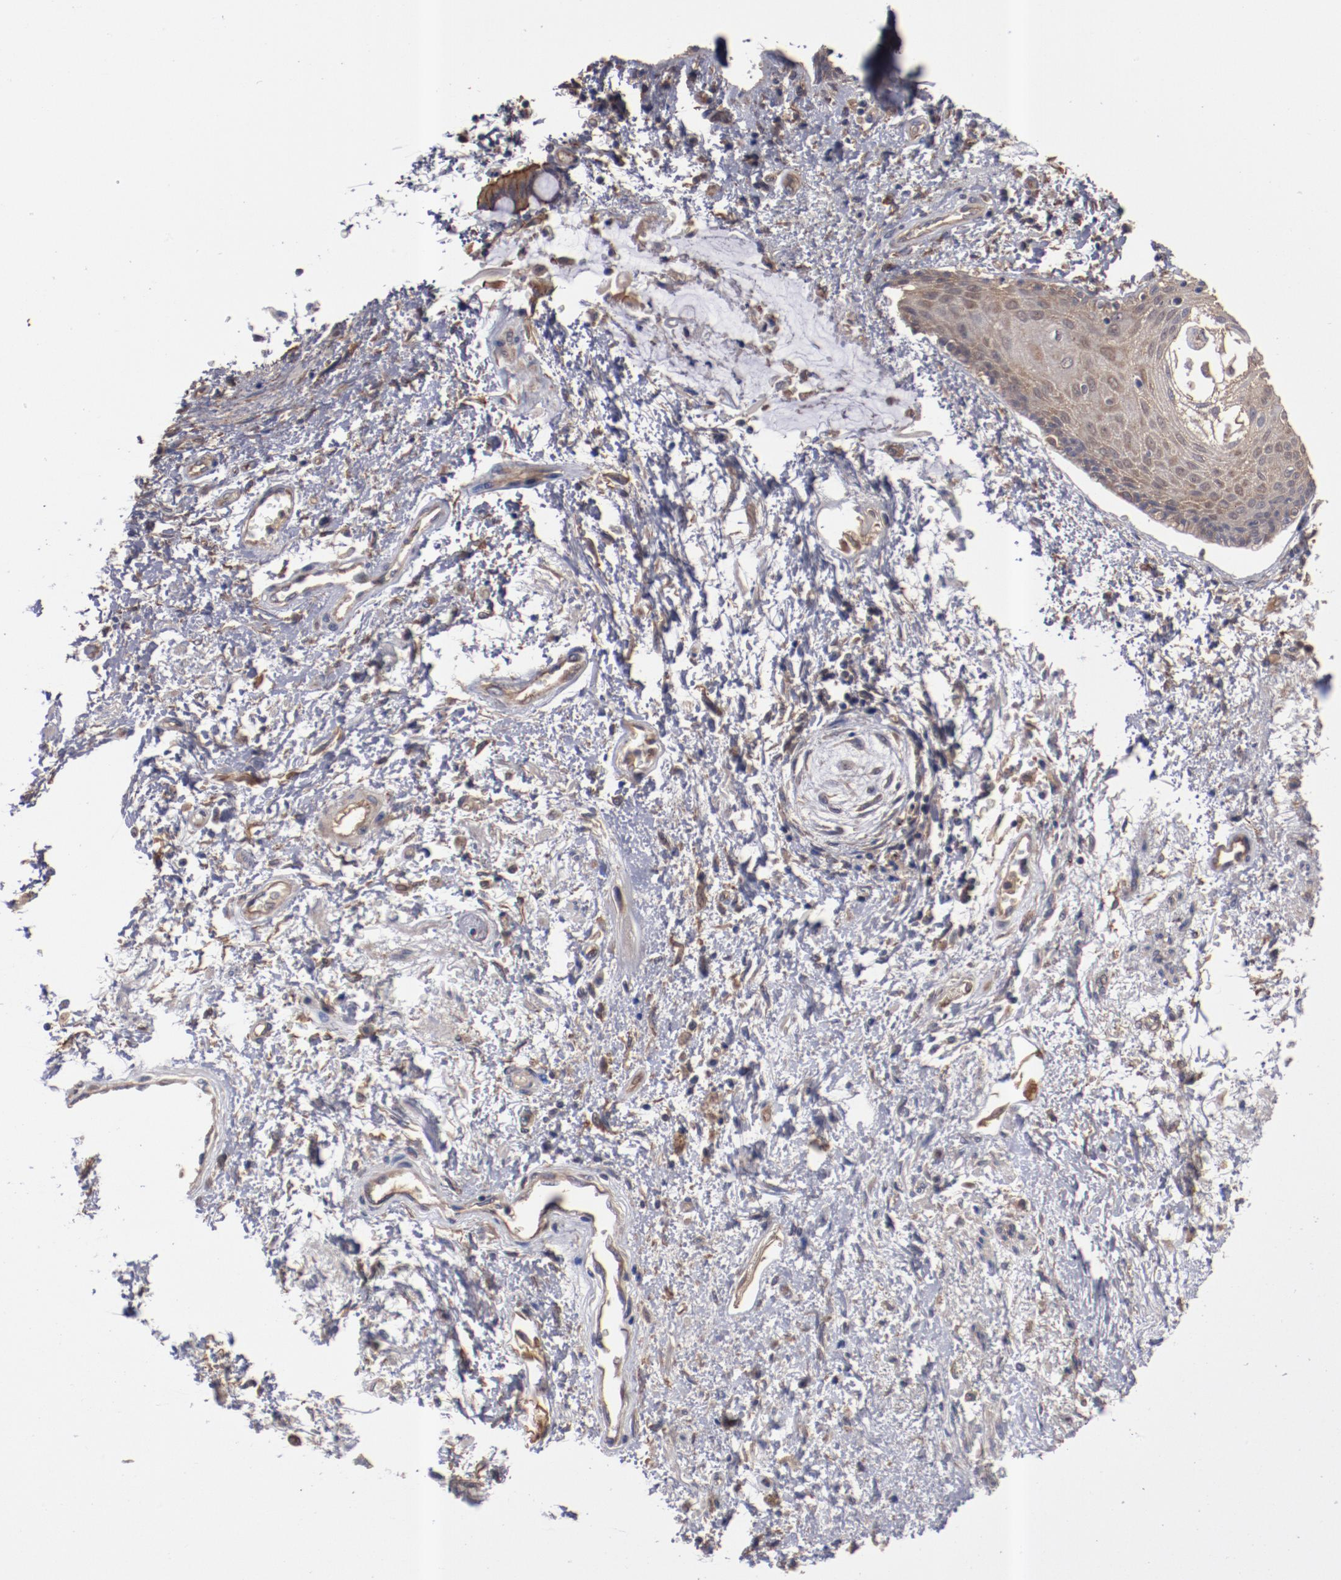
{"staining": {"intensity": "moderate", "quantity": ">75%", "location": "cytoplasmic/membranous,nuclear"}, "tissue": "skin", "cell_type": "Epidermal cells", "image_type": "normal", "snomed": [{"axis": "morphology", "description": "Normal tissue, NOS"}, {"axis": "topography", "description": "Anal"}], "caption": "Epidermal cells display medium levels of moderate cytoplasmic/membranous,nuclear positivity in approximately >75% of cells in unremarkable skin. (DAB IHC with brightfield microscopy, high magnification).", "gene": "DNAAF2", "patient": {"sex": "female", "age": 46}}